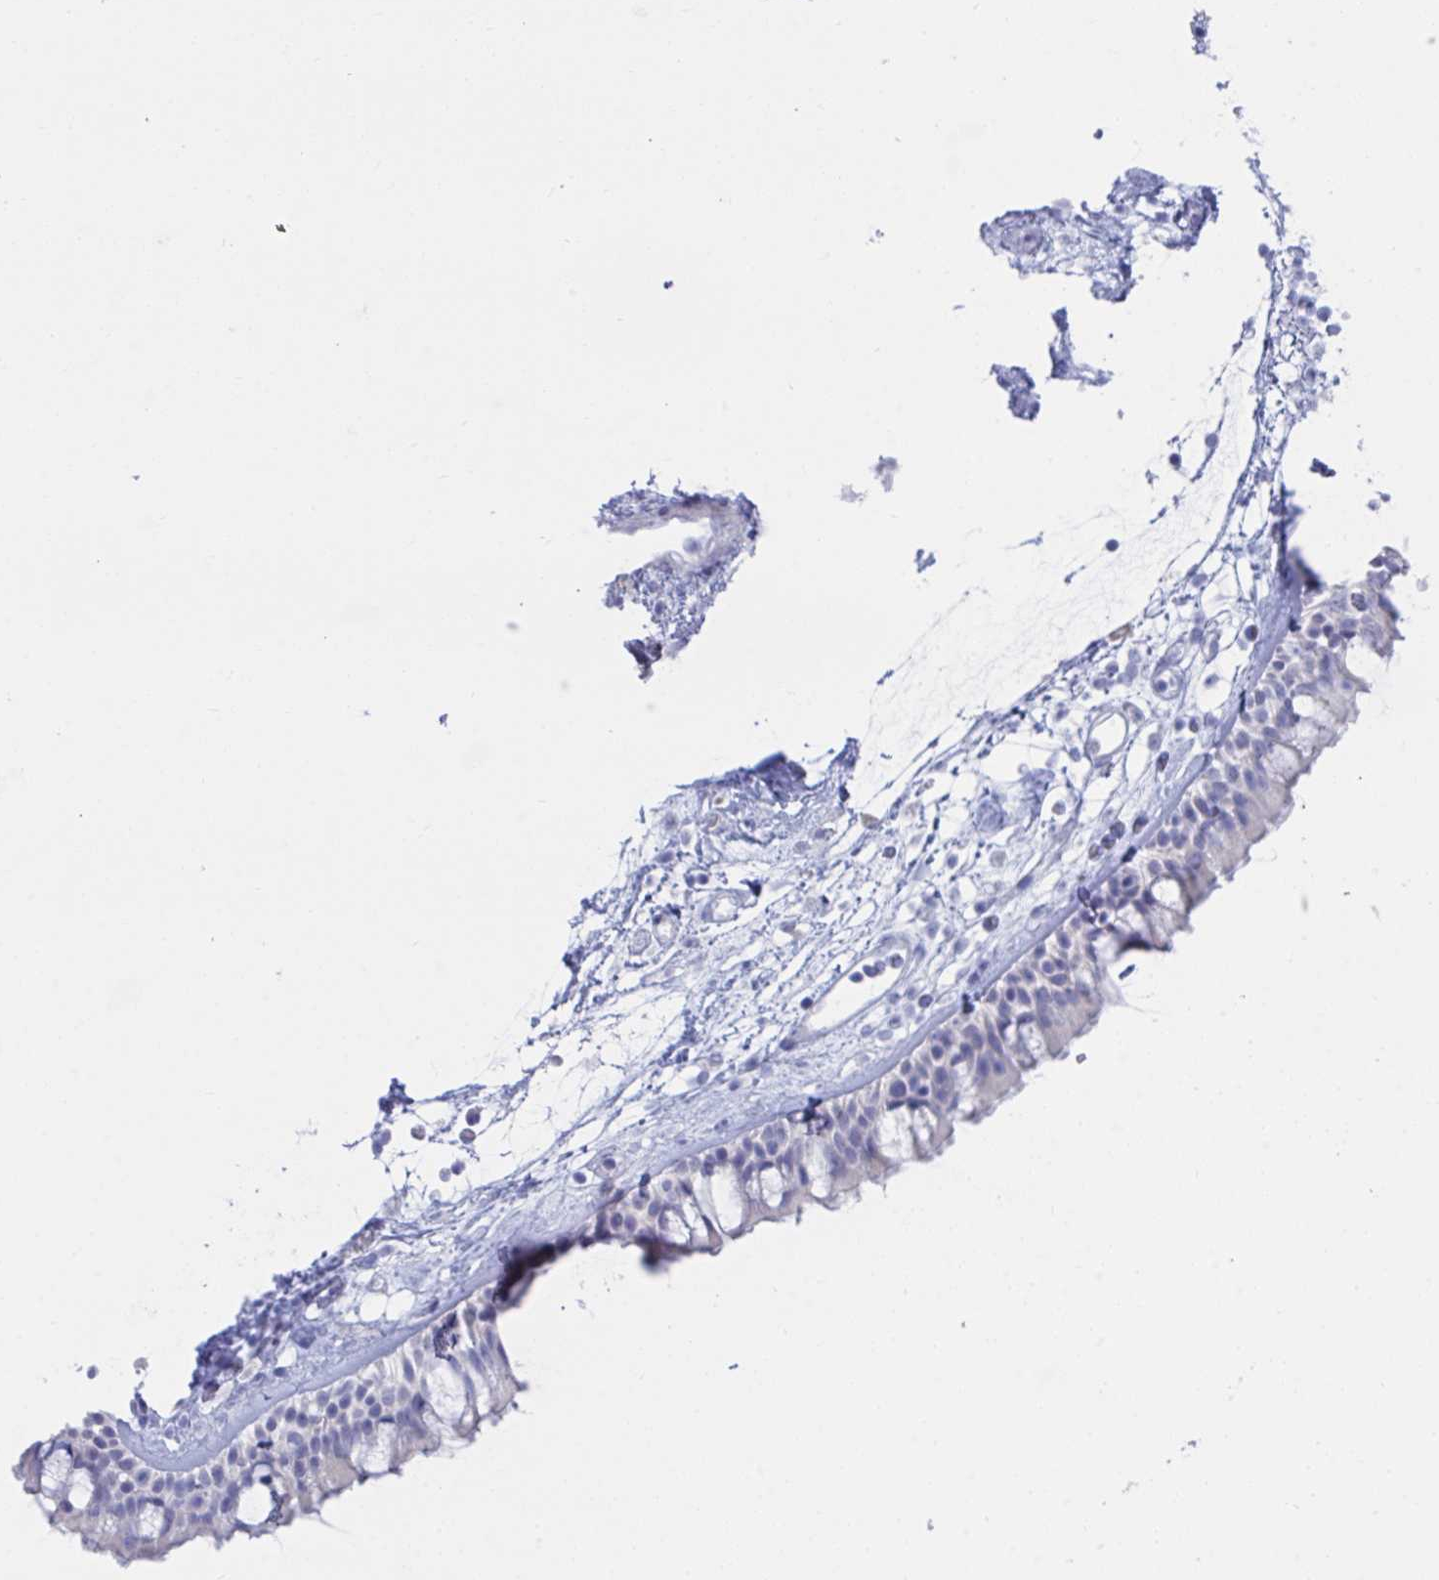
{"staining": {"intensity": "negative", "quantity": "none", "location": "none"}, "tissue": "nasopharynx", "cell_type": "Respiratory epithelial cells", "image_type": "normal", "snomed": [{"axis": "morphology", "description": "Normal tissue, NOS"}, {"axis": "topography", "description": "Nasopharynx"}], "caption": "IHC histopathology image of benign human nasopharynx stained for a protein (brown), which exhibits no staining in respiratory epithelial cells.", "gene": "TNFAIP6", "patient": {"sex": "female", "age": 70}}